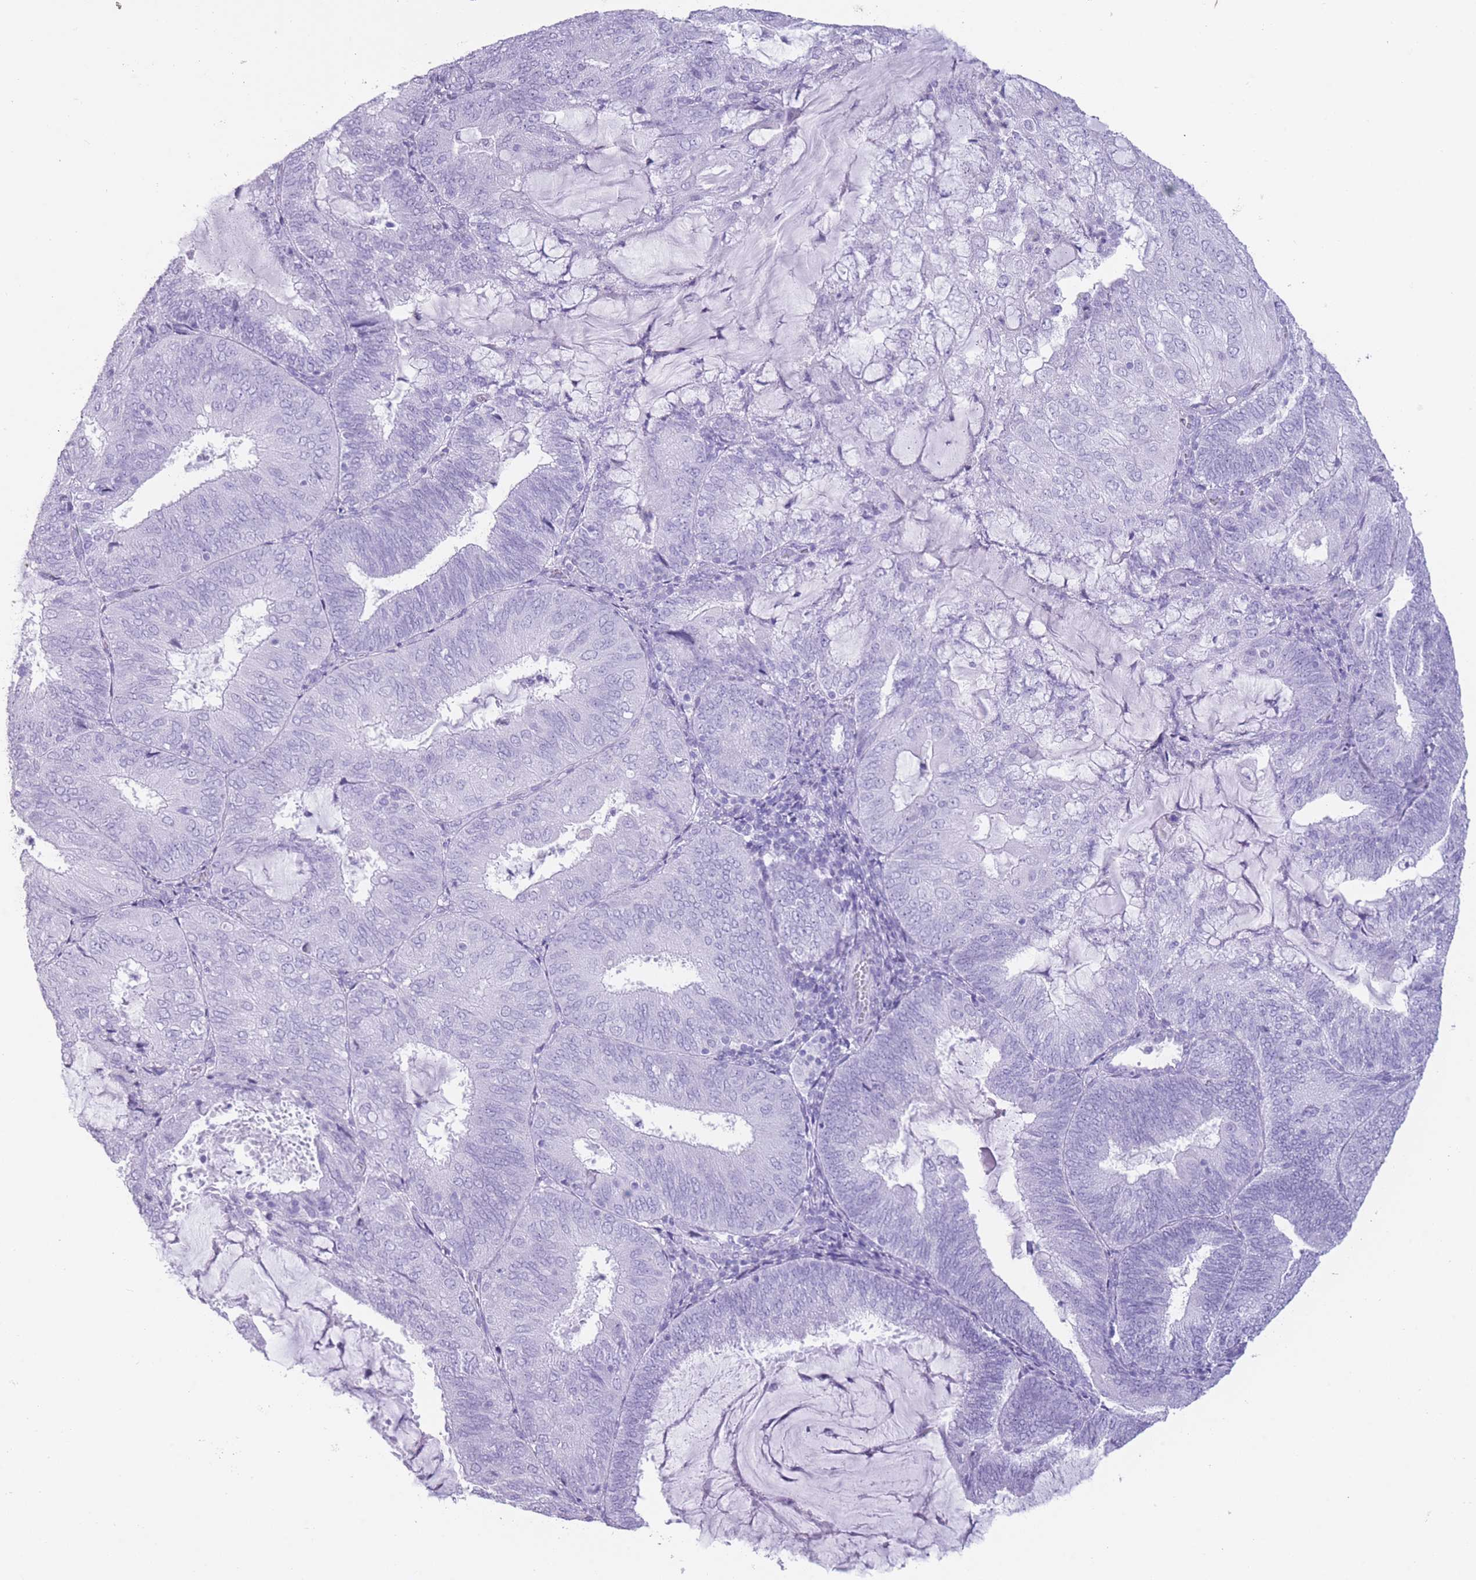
{"staining": {"intensity": "negative", "quantity": "none", "location": "none"}, "tissue": "endometrial cancer", "cell_type": "Tumor cells", "image_type": "cancer", "snomed": [{"axis": "morphology", "description": "Adenocarcinoma, NOS"}, {"axis": "topography", "description": "Endometrium"}], "caption": "IHC photomicrograph of adenocarcinoma (endometrial) stained for a protein (brown), which shows no expression in tumor cells.", "gene": "OR4F21", "patient": {"sex": "female", "age": 81}}